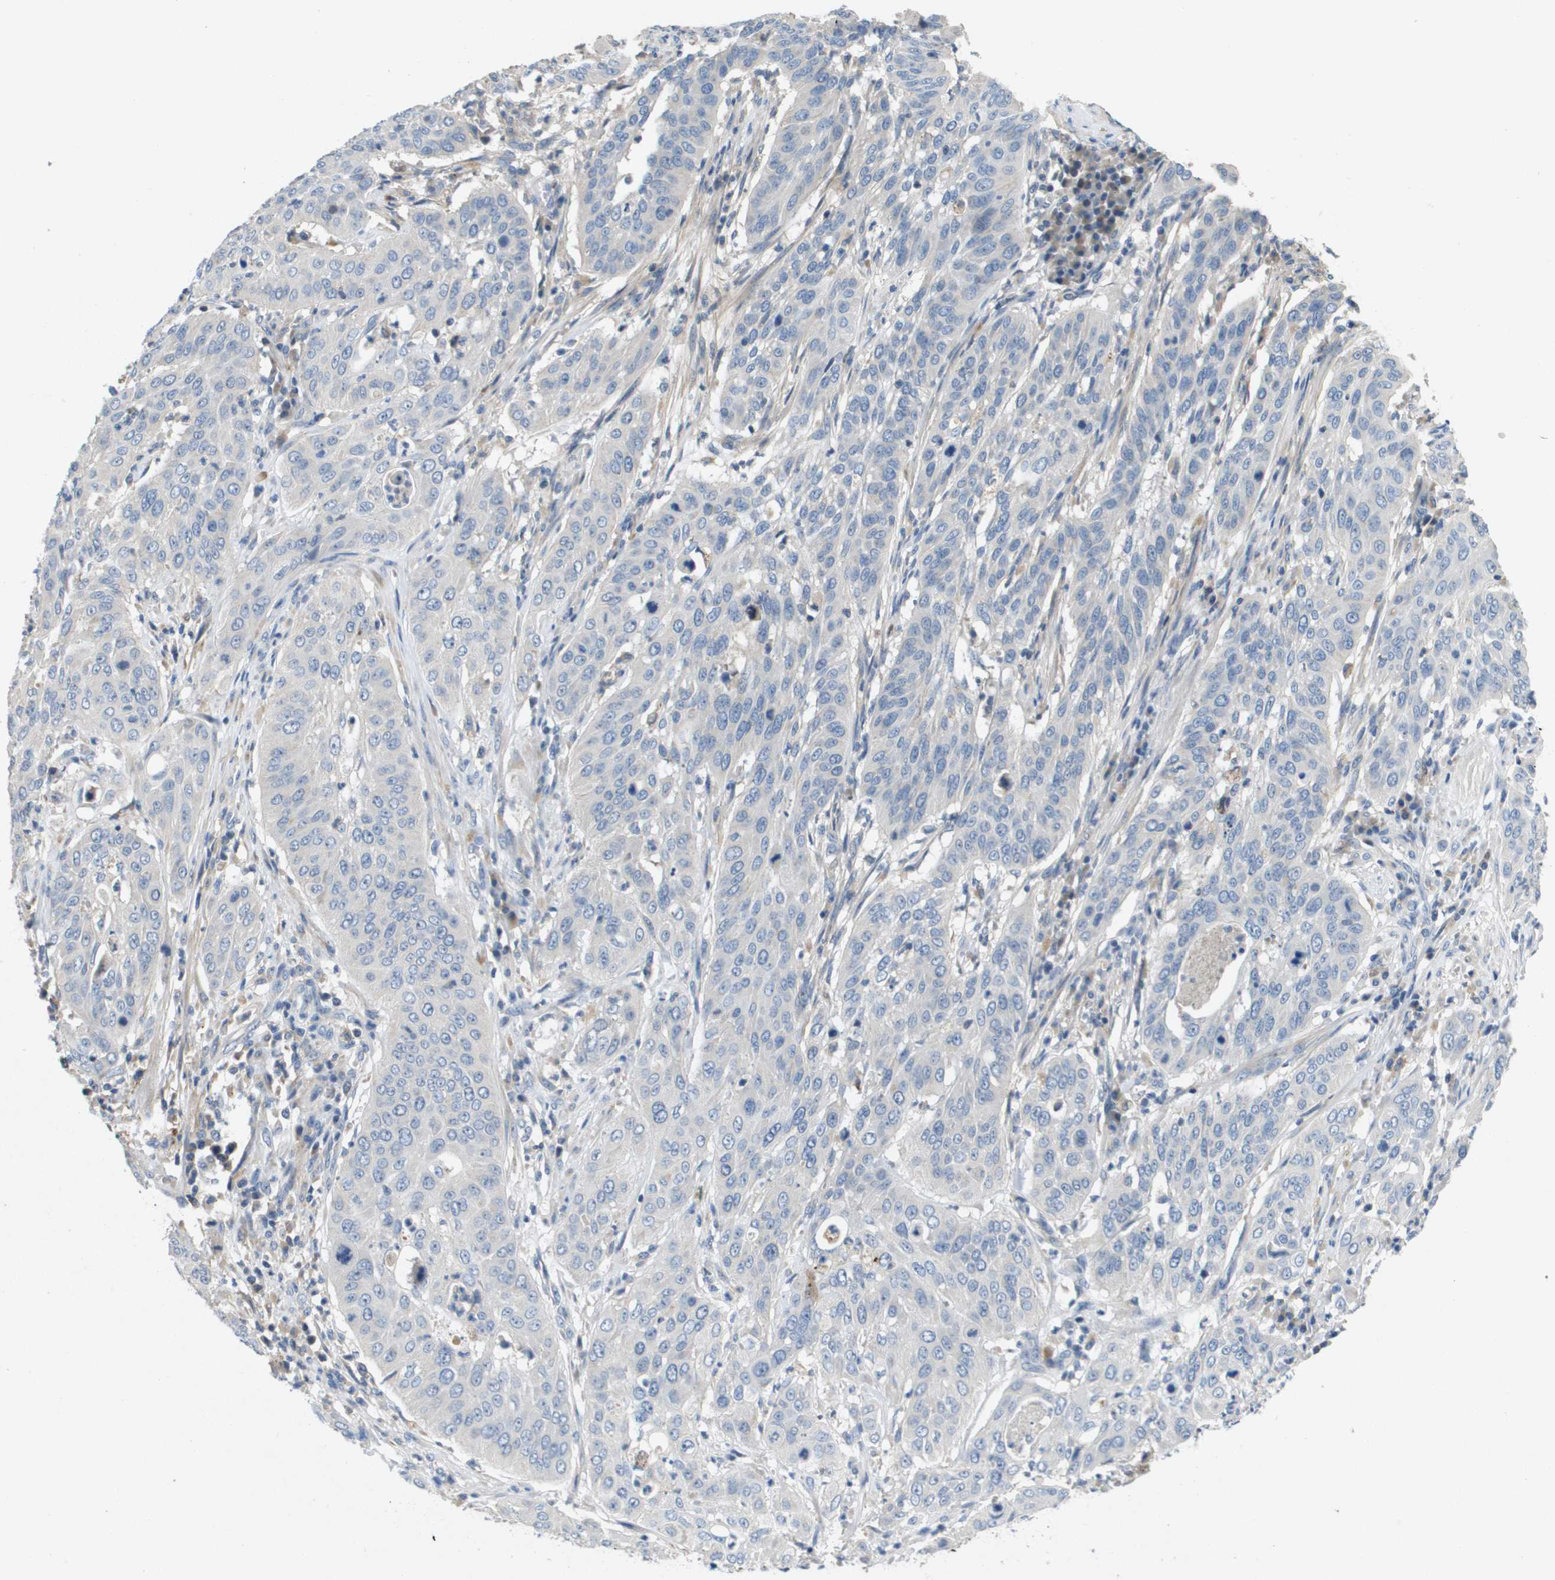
{"staining": {"intensity": "weak", "quantity": "<25%", "location": "cytoplasmic/membranous"}, "tissue": "cervical cancer", "cell_type": "Tumor cells", "image_type": "cancer", "snomed": [{"axis": "morphology", "description": "Normal tissue, NOS"}, {"axis": "morphology", "description": "Squamous cell carcinoma, NOS"}, {"axis": "topography", "description": "Cervix"}], "caption": "Tumor cells show no significant protein staining in cervical cancer.", "gene": "B3GNT5", "patient": {"sex": "female", "age": 39}}